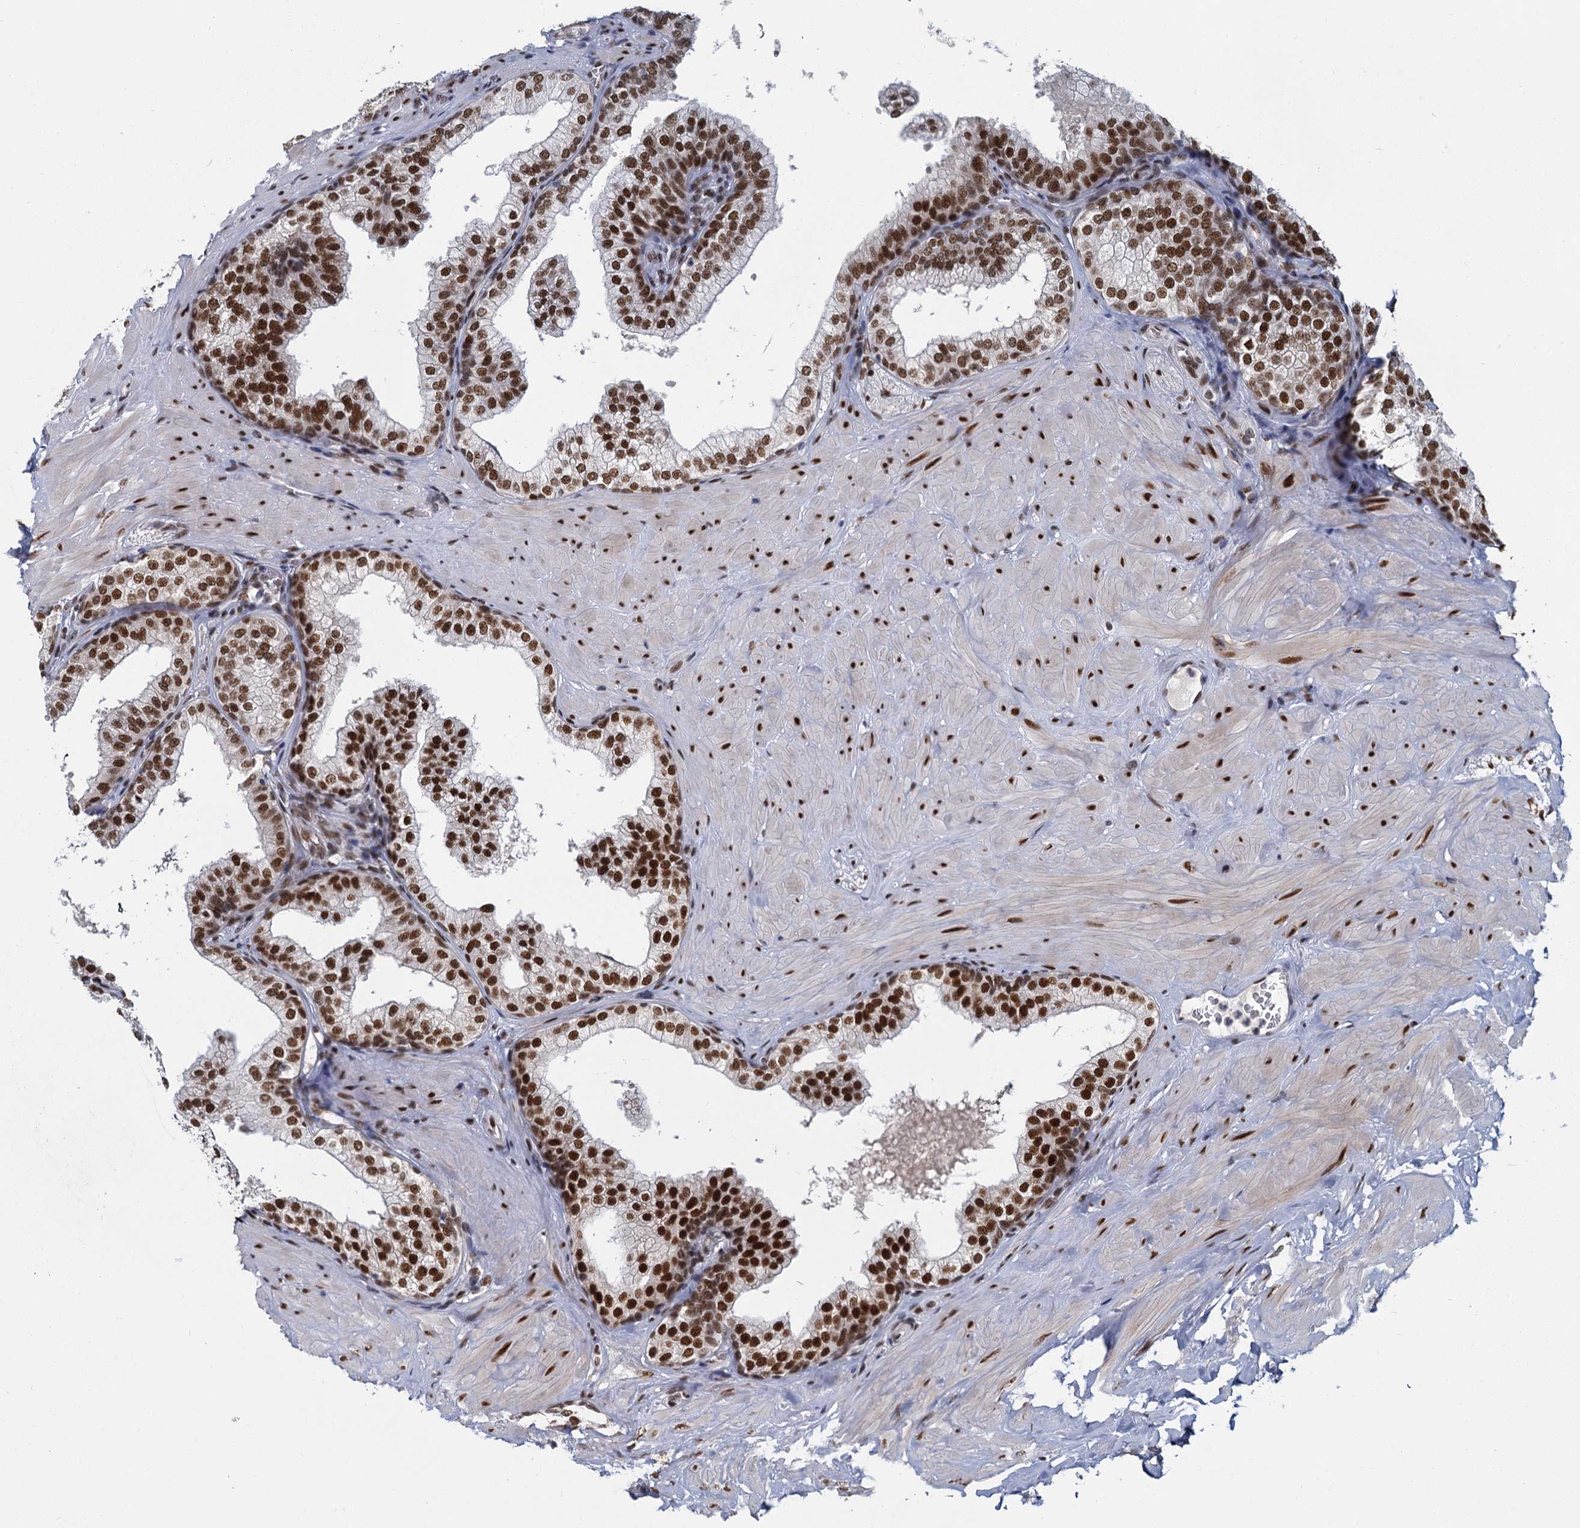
{"staining": {"intensity": "strong", "quantity": "25%-75%", "location": "nuclear"}, "tissue": "prostate", "cell_type": "Glandular cells", "image_type": "normal", "snomed": [{"axis": "morphology", "description": "Normal tissue, NOS"}, {"axis": "topography", "description": "Prostate"}], "caption": "DAB (3,3'-diaminobenzidine) immunohistochemical staining of benign prostate reveals strong nuclear protein staining in approximately 25%-75% of glandular cells.", "gene": "RPRD1A", "patient": {"sex": "male", "age": 60}}